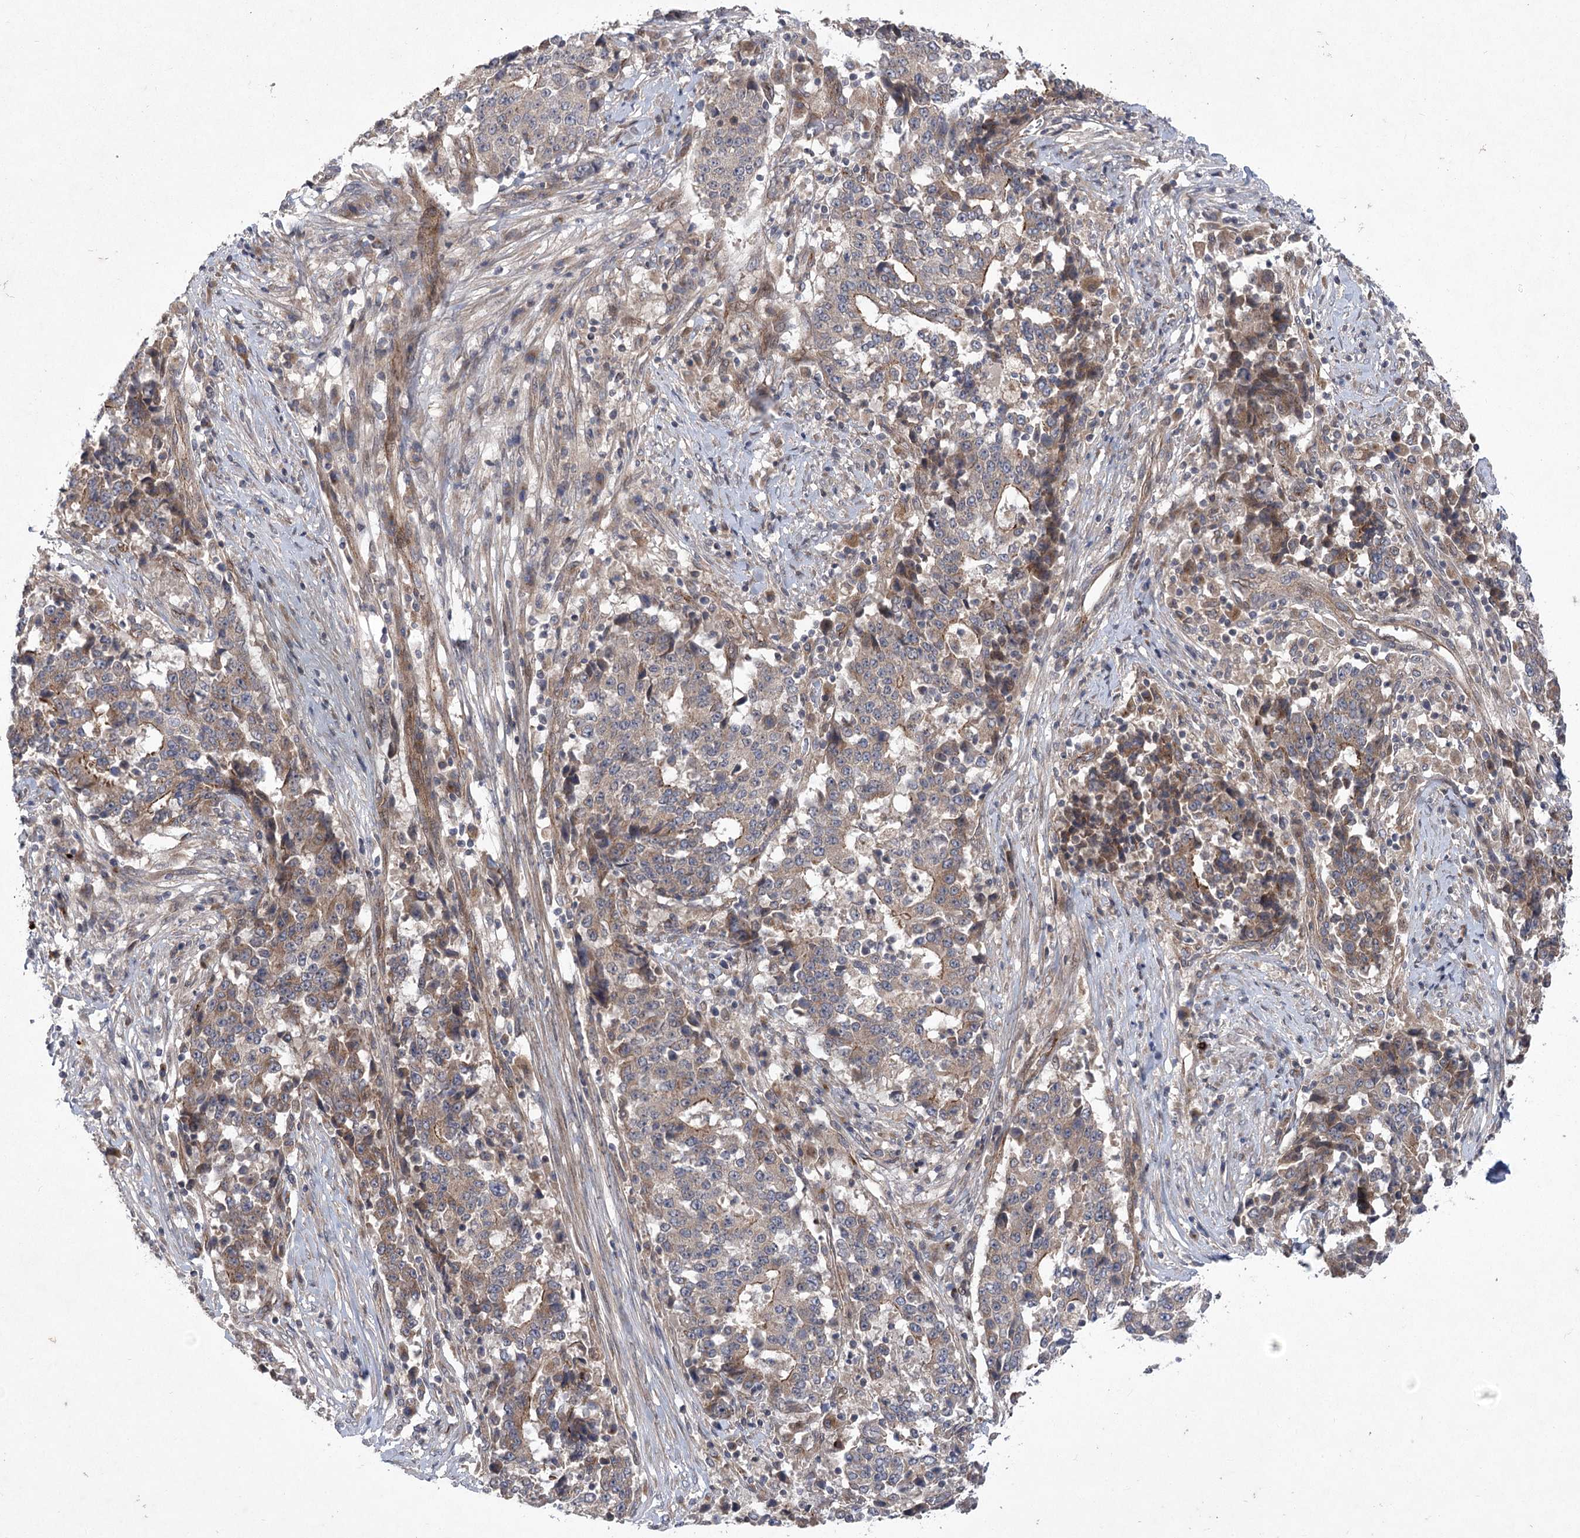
{"staining": {"intensity": "moderate", "quantity": "25%-75%", "location": "cytoplasmic/membranous"}, "tissue": "stomach cancer", "cell_type": "Tumor cells", "image_type": "cancer", "snomed": [{"axis": "morphology", "description": "Adenocarcinoma, NOS"}, {"axis": "topography", "description": "Stomach"}], "caption": "Immunohistochemistry (DAB (3,3'-diaminobenzidine)) staining of stomach adenocarcinoma reveals moderate cytoplasmic/membranous protein staining in about 25%-75% of tumor cells. Nuclei are stained in blue.", "gene": "METTL24", "patient": {"sex": "male", "age": 59}}